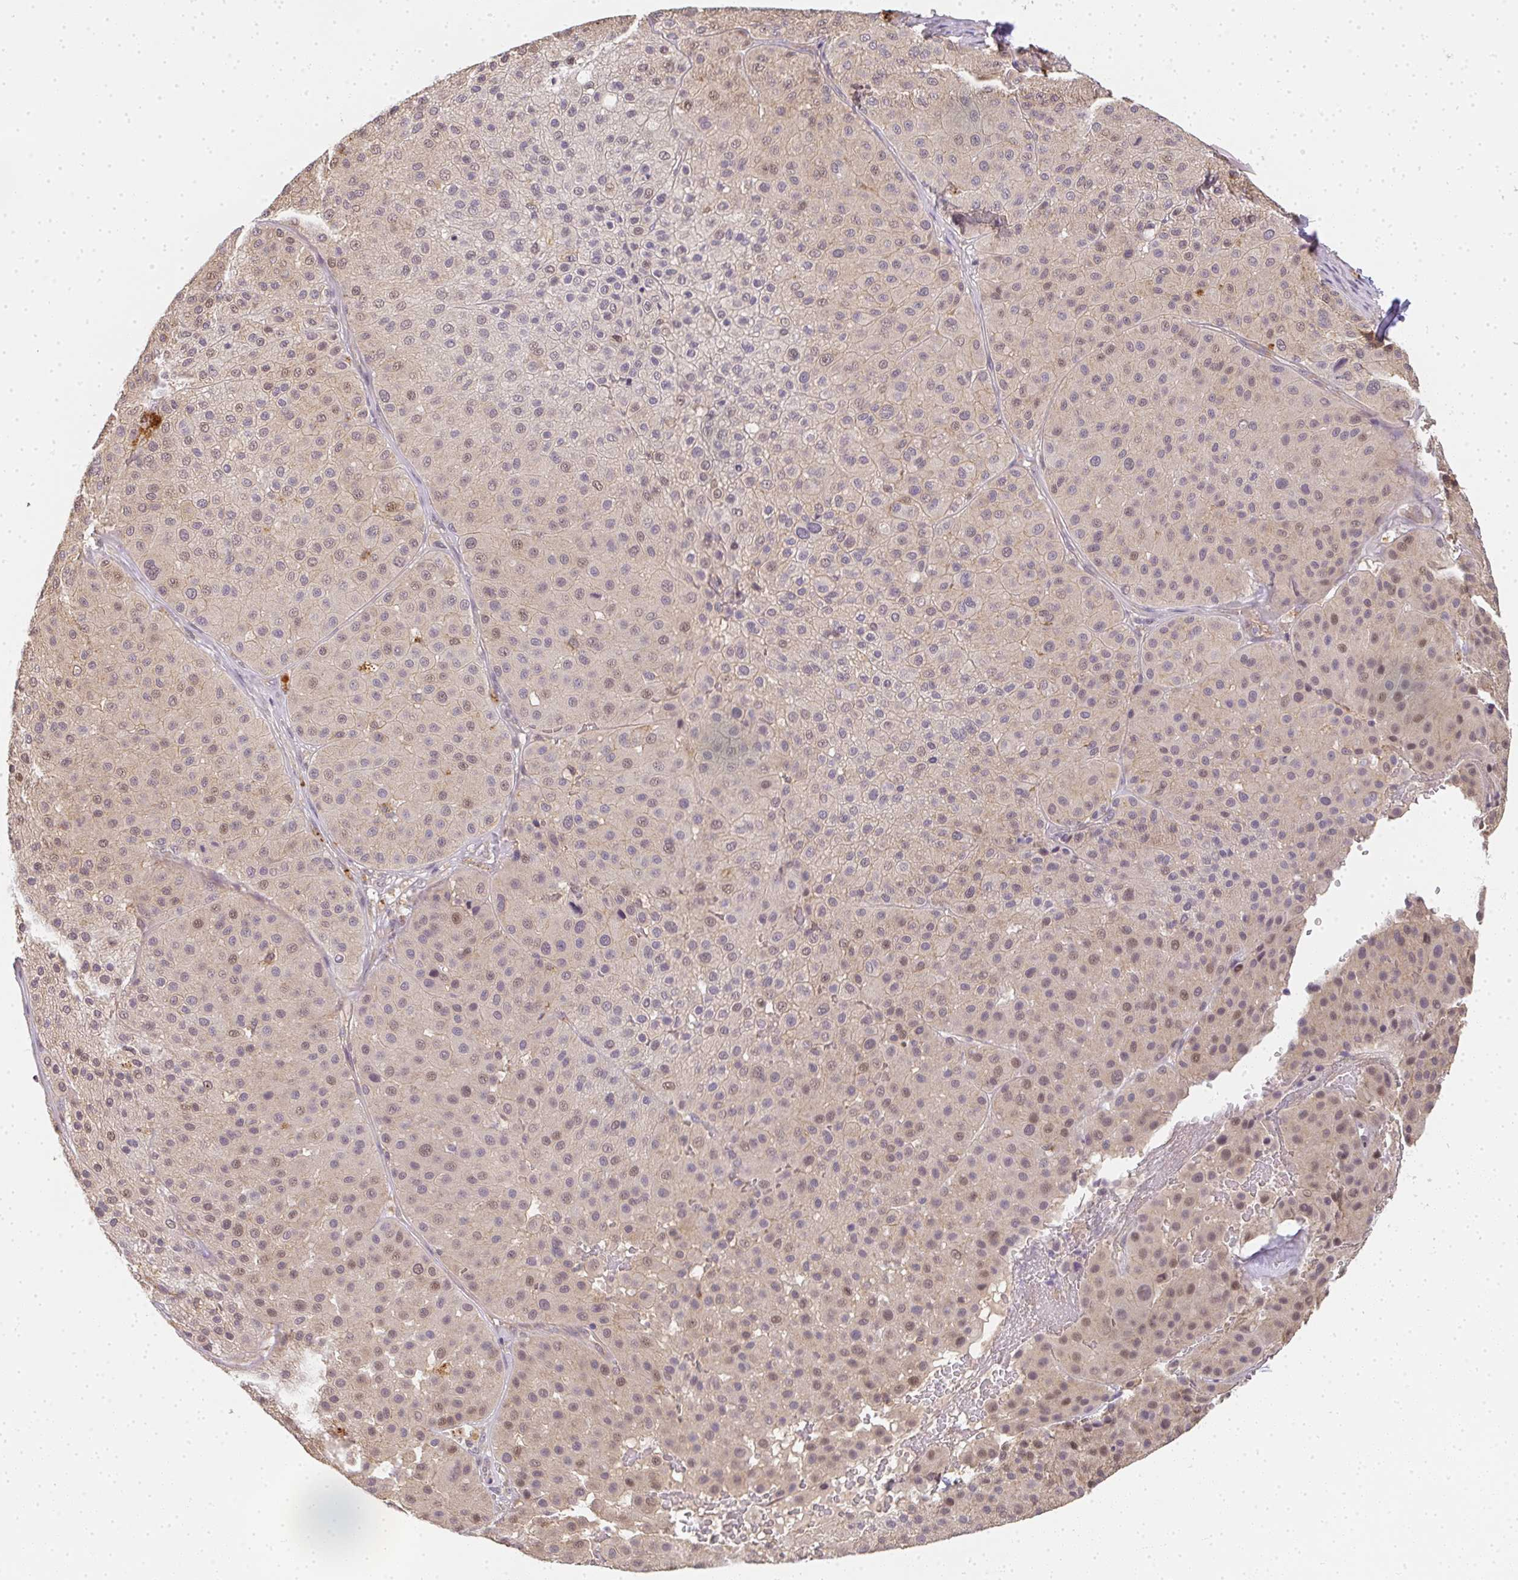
{"staining": {"intensity": "weak", "quantity": "<25%", "location": "cytoplasmic/membranous,nuclear"}, "tissue": "melanoma", "cell_type": "Tumor cells", "image_type": "cancer", "snomed": [{"axis": "morphology", "description": "Malignant melanoma, Metastatic site"}, {"axis": "topography", "description": "Smooth muscle"}], "caption": "The immunohistochemistry (IHC) image has no significant expression in tumor cells of malignant melanoma (metastatic site) tissue. Brightfield microscopy of immunohistochemistry (IHC) stained with DAB (brown) and hematoxylin (blue), captured at high magnification.", "gene": "SLC35B3", "patient": {"sex": "male", "age": 41}}